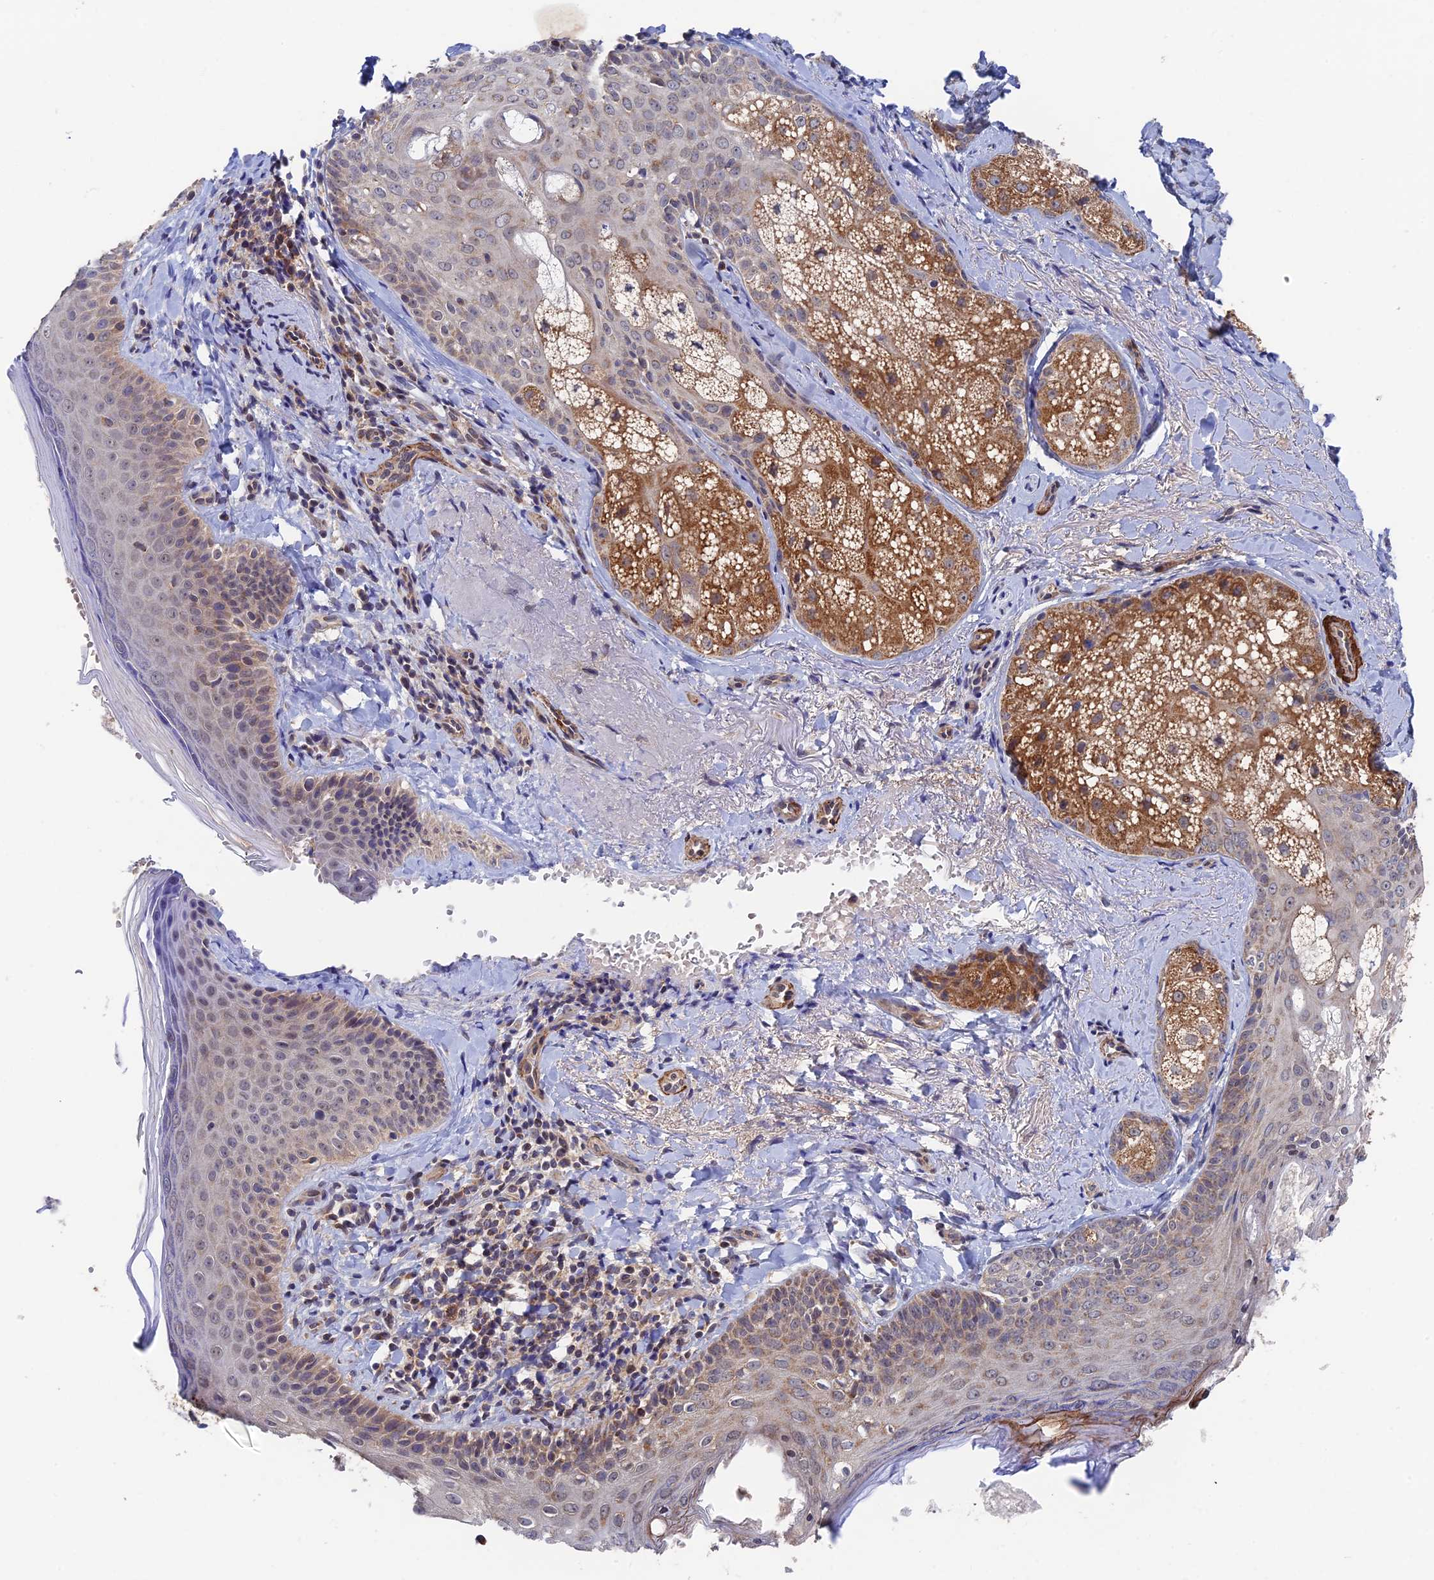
{"staining": {"intensity": "negative", "quantity": "none", "location": "none"}, "tissue": "skin", "cell_type": "Fibroblasts", "image_type": "normal", "snomed": [{"axis": "morphology", "description": "Normal tissue, NOS"}, {"axis": "topography", "description": "Skin"}], "caption": "The image displays no staining of fibroblasts in unremarkable skin. Nuclei are stained in blue.", "gene": "ZNF320", "patient": {"sex": "male", "age": 57}}